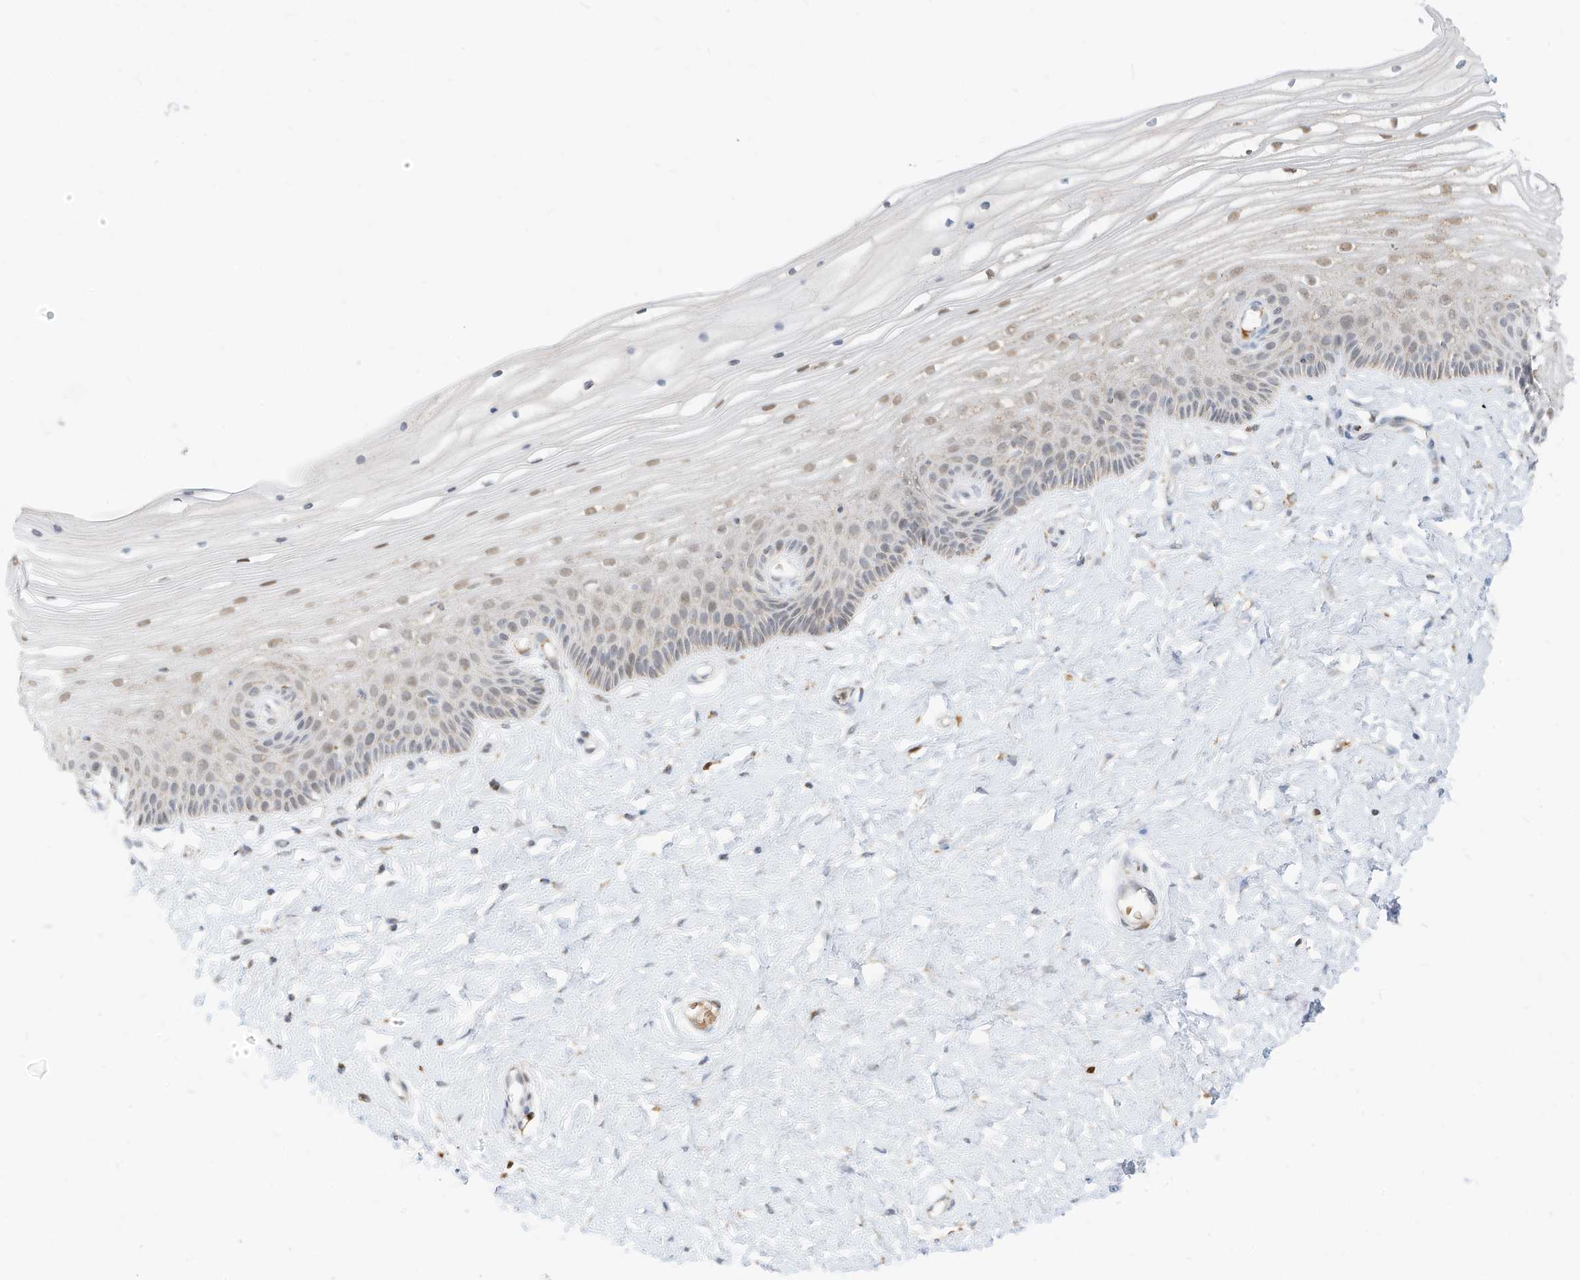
{"staining": {"intensity": "weak", "quantity": "25%-75%", "location": "cytoplasmic/membranous,nuclear"}, "tissue": "vagina", "cell_type": "Squamous epithelial cells", "image_type": "normal", "snomed": [{"axis": "morphology", "description": "Normal tissue, NOS"}, {"axis": "topography", "description": "Vagina"}, {"axis": "topography", "description": "Cervix"}], "caption": "Normal vagina reveals weak cytoplasmic/membranous,nuclear staining in about 25%-75% of squamous epithelial cells, visualized by immunohistochemistry.", "gene": "MTUS2", "patient": {"sex": "female", "age": 40}}